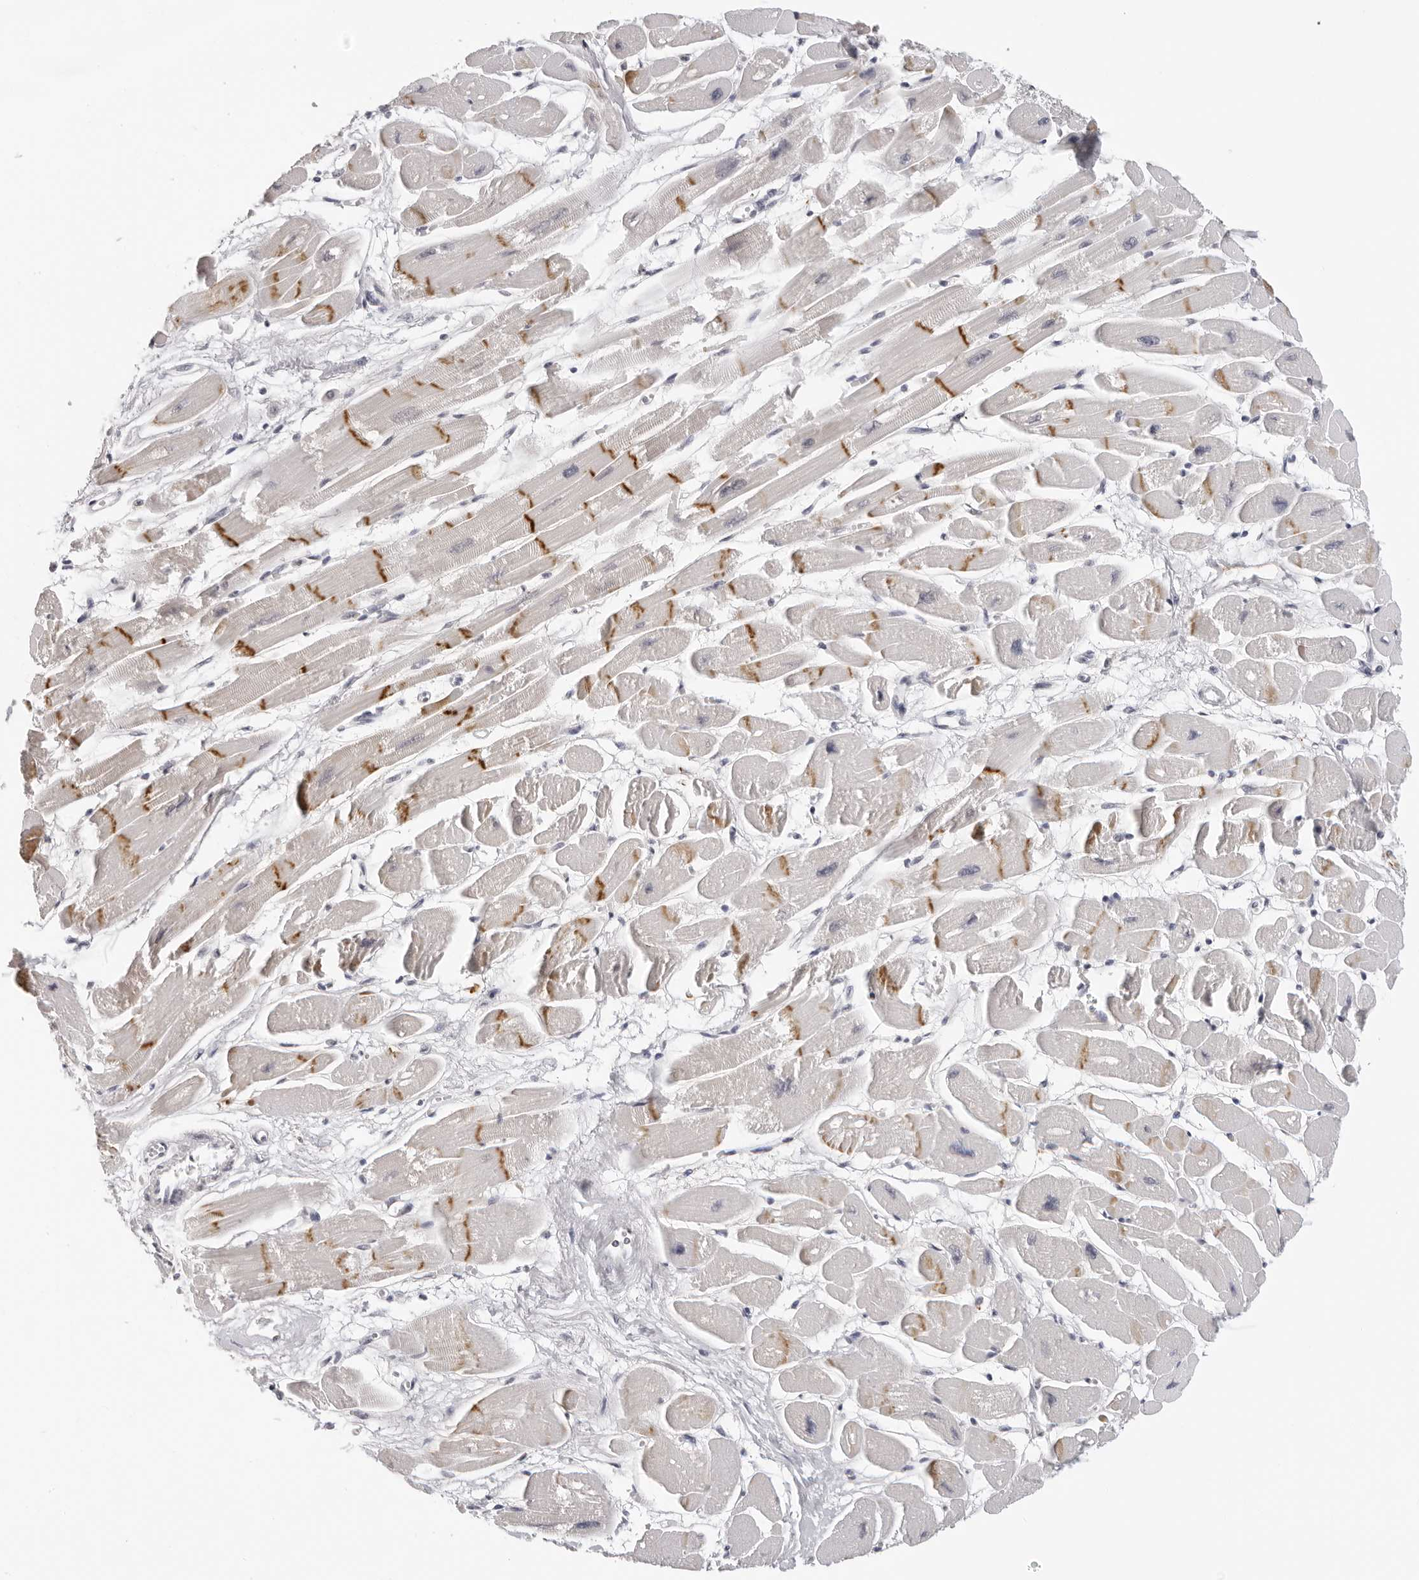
{"staining": {"intensity": "moderate", "quantity": "25%-75%", "location": "cytoplasmic/membranous"}, "tissue": "heart muscle", "cell_type": "Cardiomyocytes", "image_type": "normal", "snomed": [{"axis": "morphology", "description": "Normal tissue, NOS"}, {"axis": "topography", "description": "Heart"}], "caption": "This is an image of IHC staining of benign heart muscle, which shows moderate staining in the cytoplasmic/membranous of cardiomyocytes.", "gene": "MSH6", "patient": {"sex": "female", "age": 54}}